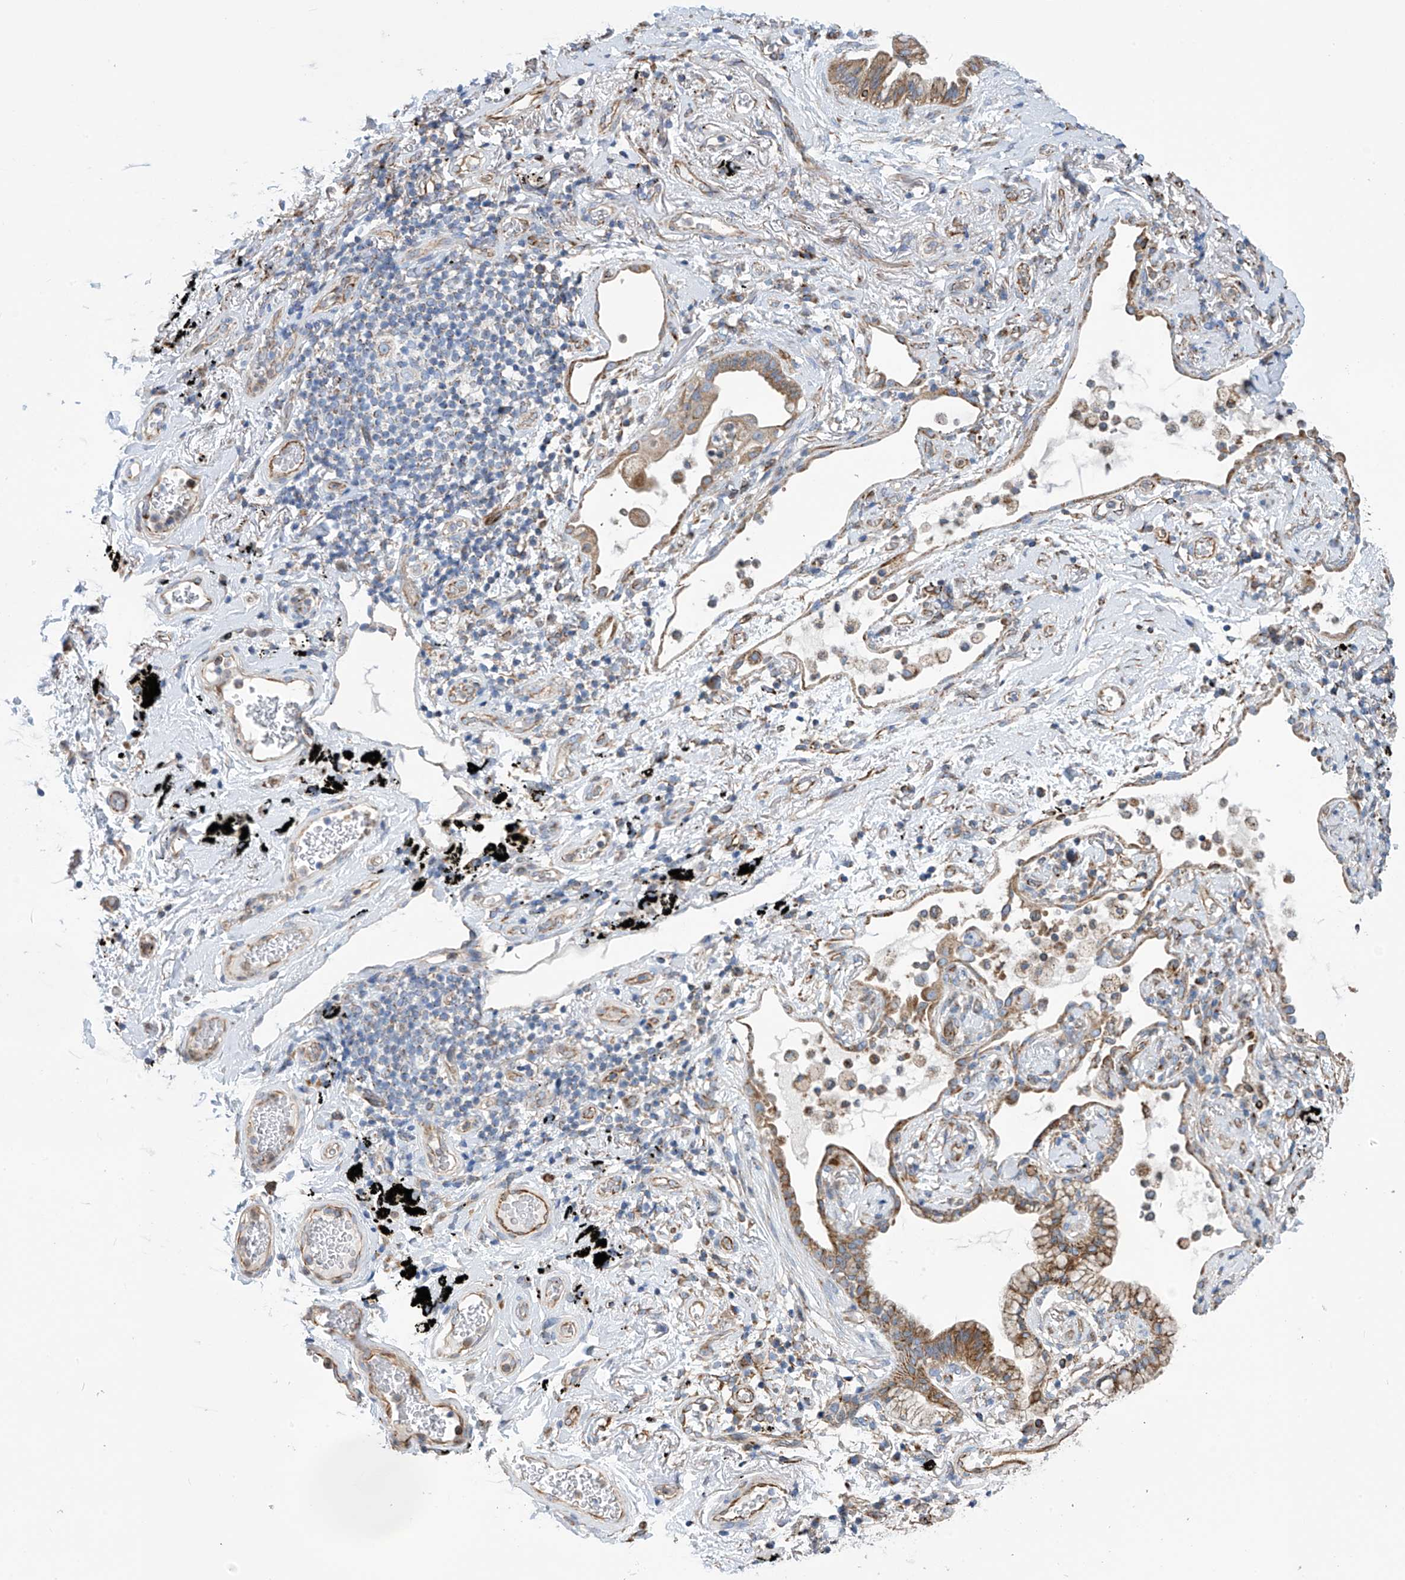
{"staining": {"intensity": "moderate", "quantity": "25%-75%", "location": "cytoplasmic/membranous"}, "tissue": "lung cancer", "cell_type": "Tumor cells", "image_type": "cancer", "snomed": [{"axis": "morphology", "description": "Adenocarcinoma, NOS"}, {"axis": "topography", "description": "Lung"}], "caption": "Brown immunohistochemical staining in human lung cancer exhibits moderate cytoplasmic/membranous positivity in approximately 25%-75% of tumor cells. The protein is shown in brown color, while the nuclei are stained blue.", "gene": "EIF5B", "patient": {"sex": "female", "age": 70}}